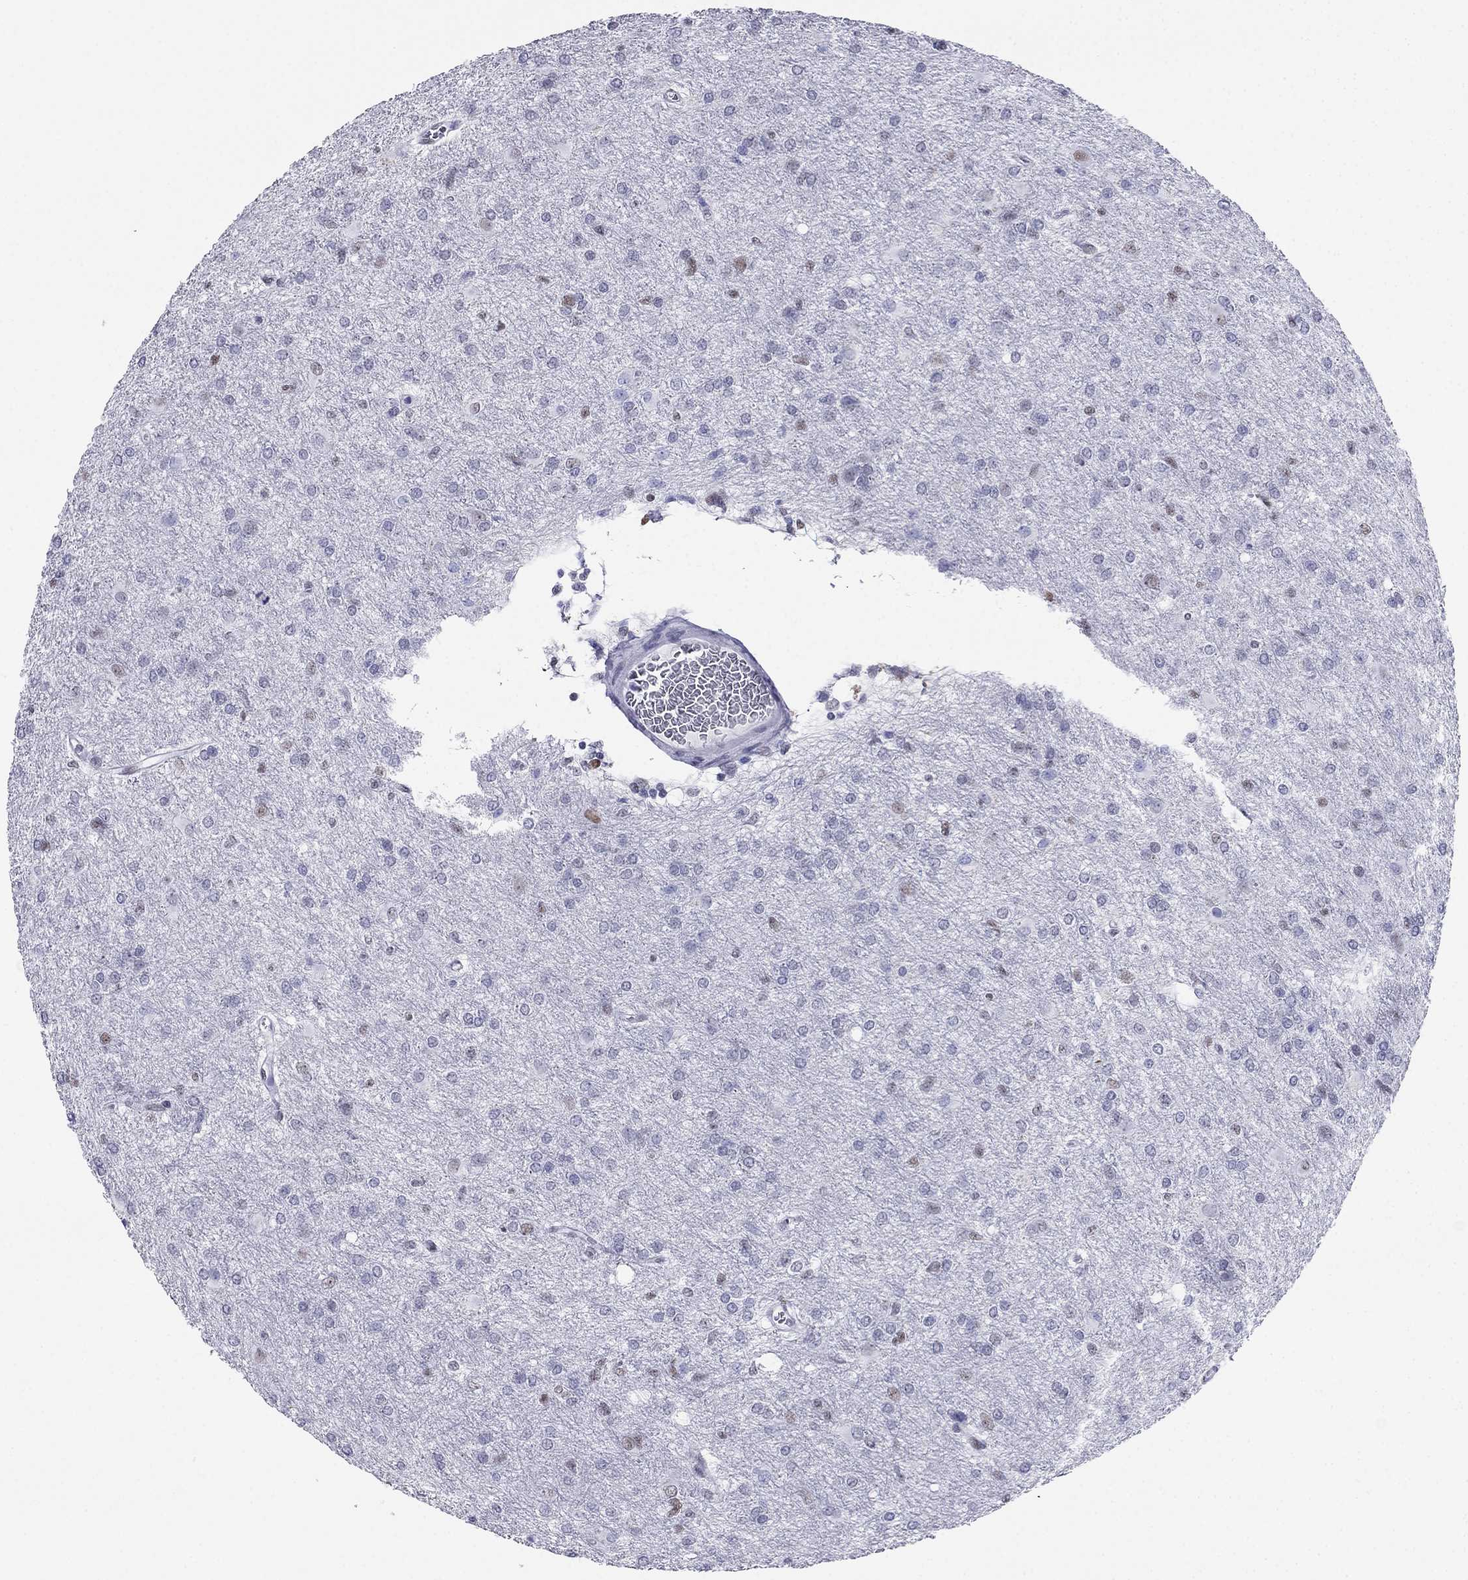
{"staining": {"intensity": "negative", "quantity": "none", "location": "none"}, "tissue": "glioma", "cell_type": "Tumor cells", "image_type": "cancer", "snomed": [{"axis": "morphology", "description": "Glioma, malignant, High grade"}, {"axis": "topography", "description": "Brain"}], "caption": "Immunohistochemistry (IHC) image of neoplastic tissue: human malignant glioma (high-grade) stained with DAB (3,3'-diaminobenzidine) shows no significant protein expression in tumor cells.", "gene": "PPM1G", "patient": {"sex": "male", "age": 68}}